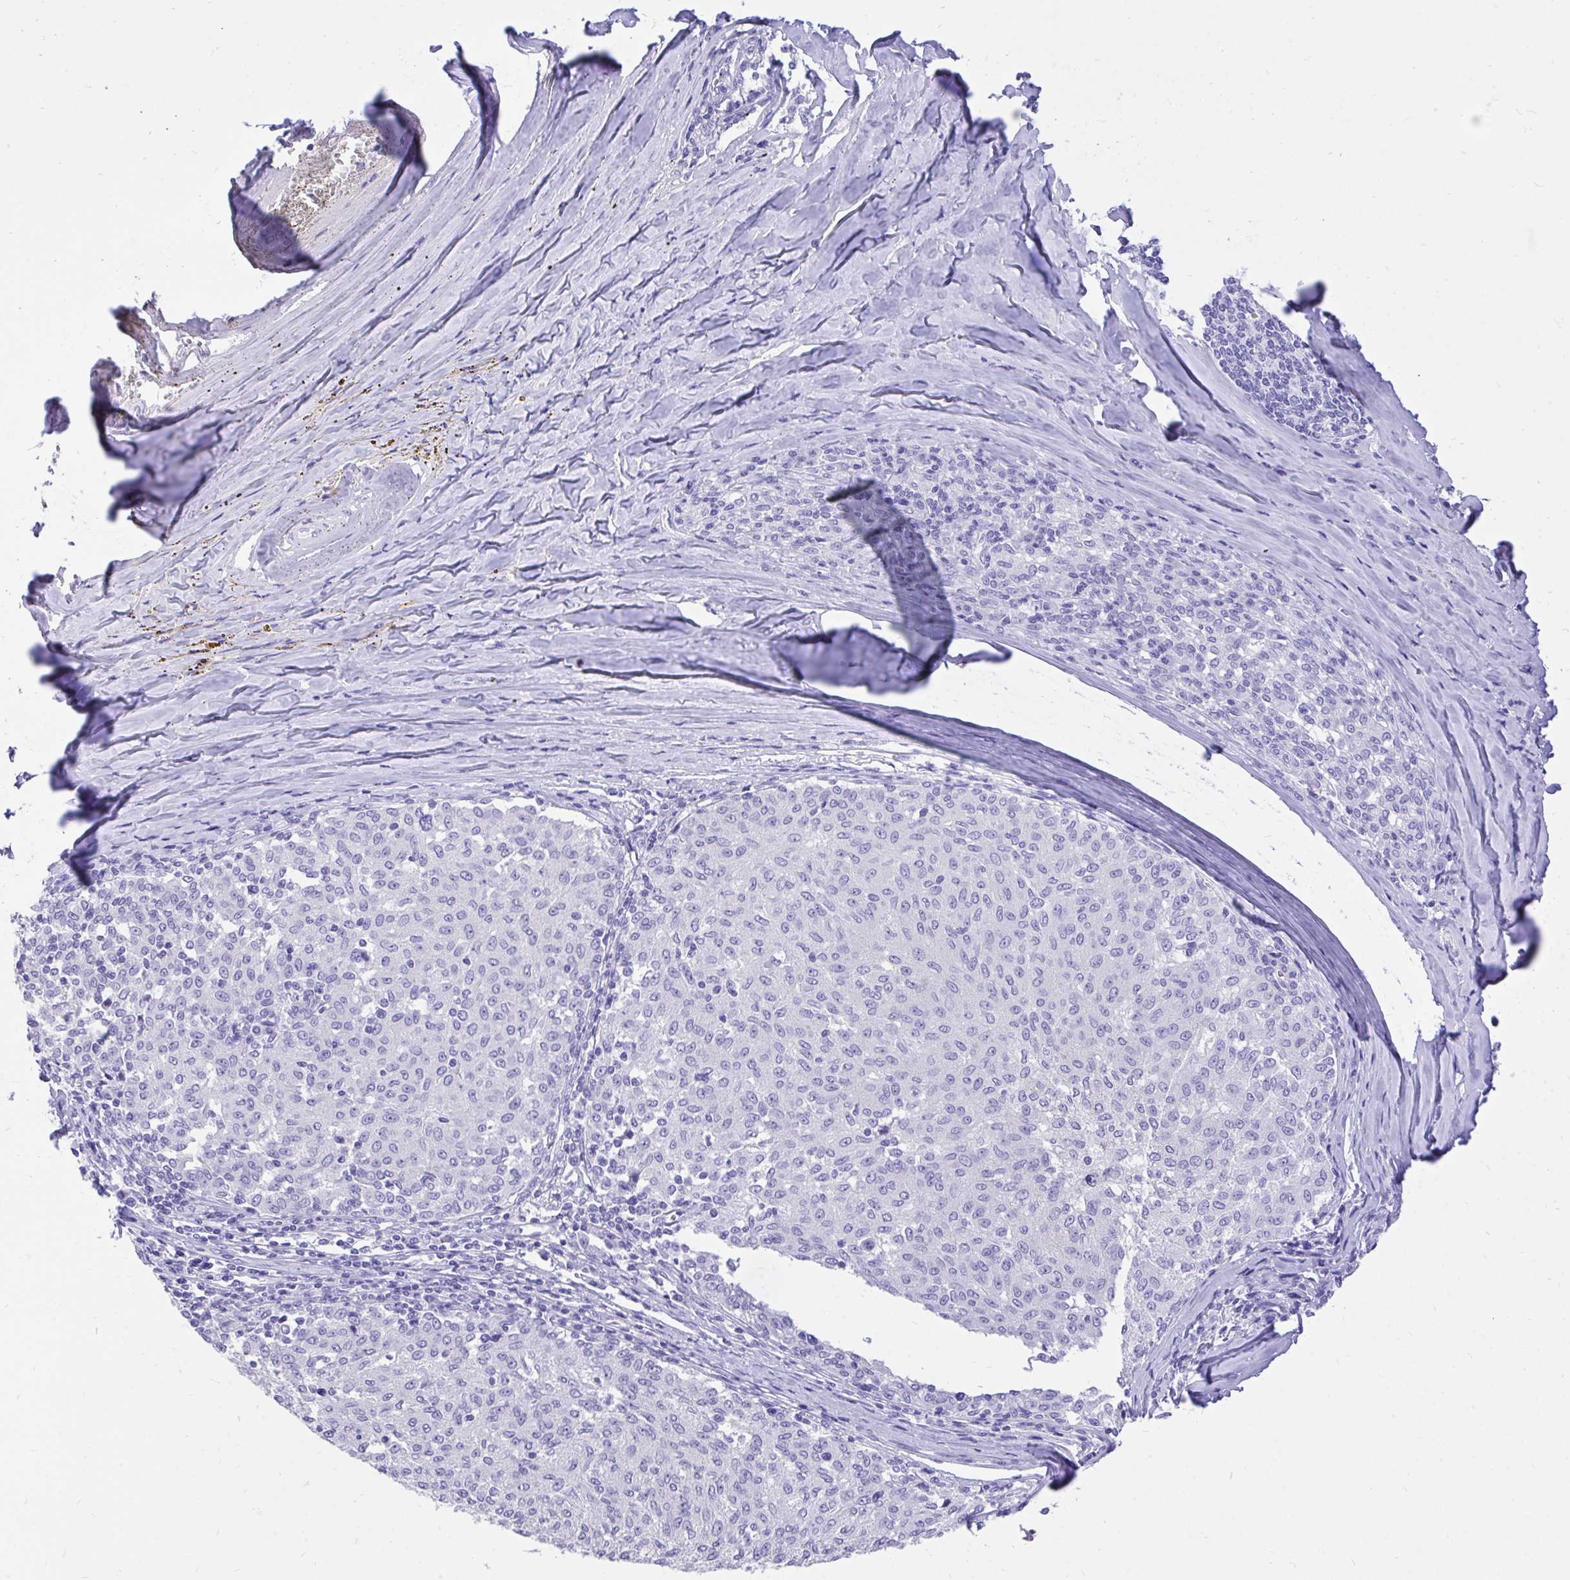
{"staining": {"intensity": "negative", "quantity": "none", "location": "none"}, "tissue": "melanoma", "cell_type": "Tumor cells", "image_type": "cancer", "snomed": [{"axis": "morphology", "description": "Malignant melanoma, NOS"}, {"axis": "topography", "description": "Skin"}], "caption": "This is an immunohistochemistry (IHC) micrograph of malignant melanoma. There is no expression in tumor cells.", "gene": "MON1A", "patient": {"sex": "female", "age": 72}}